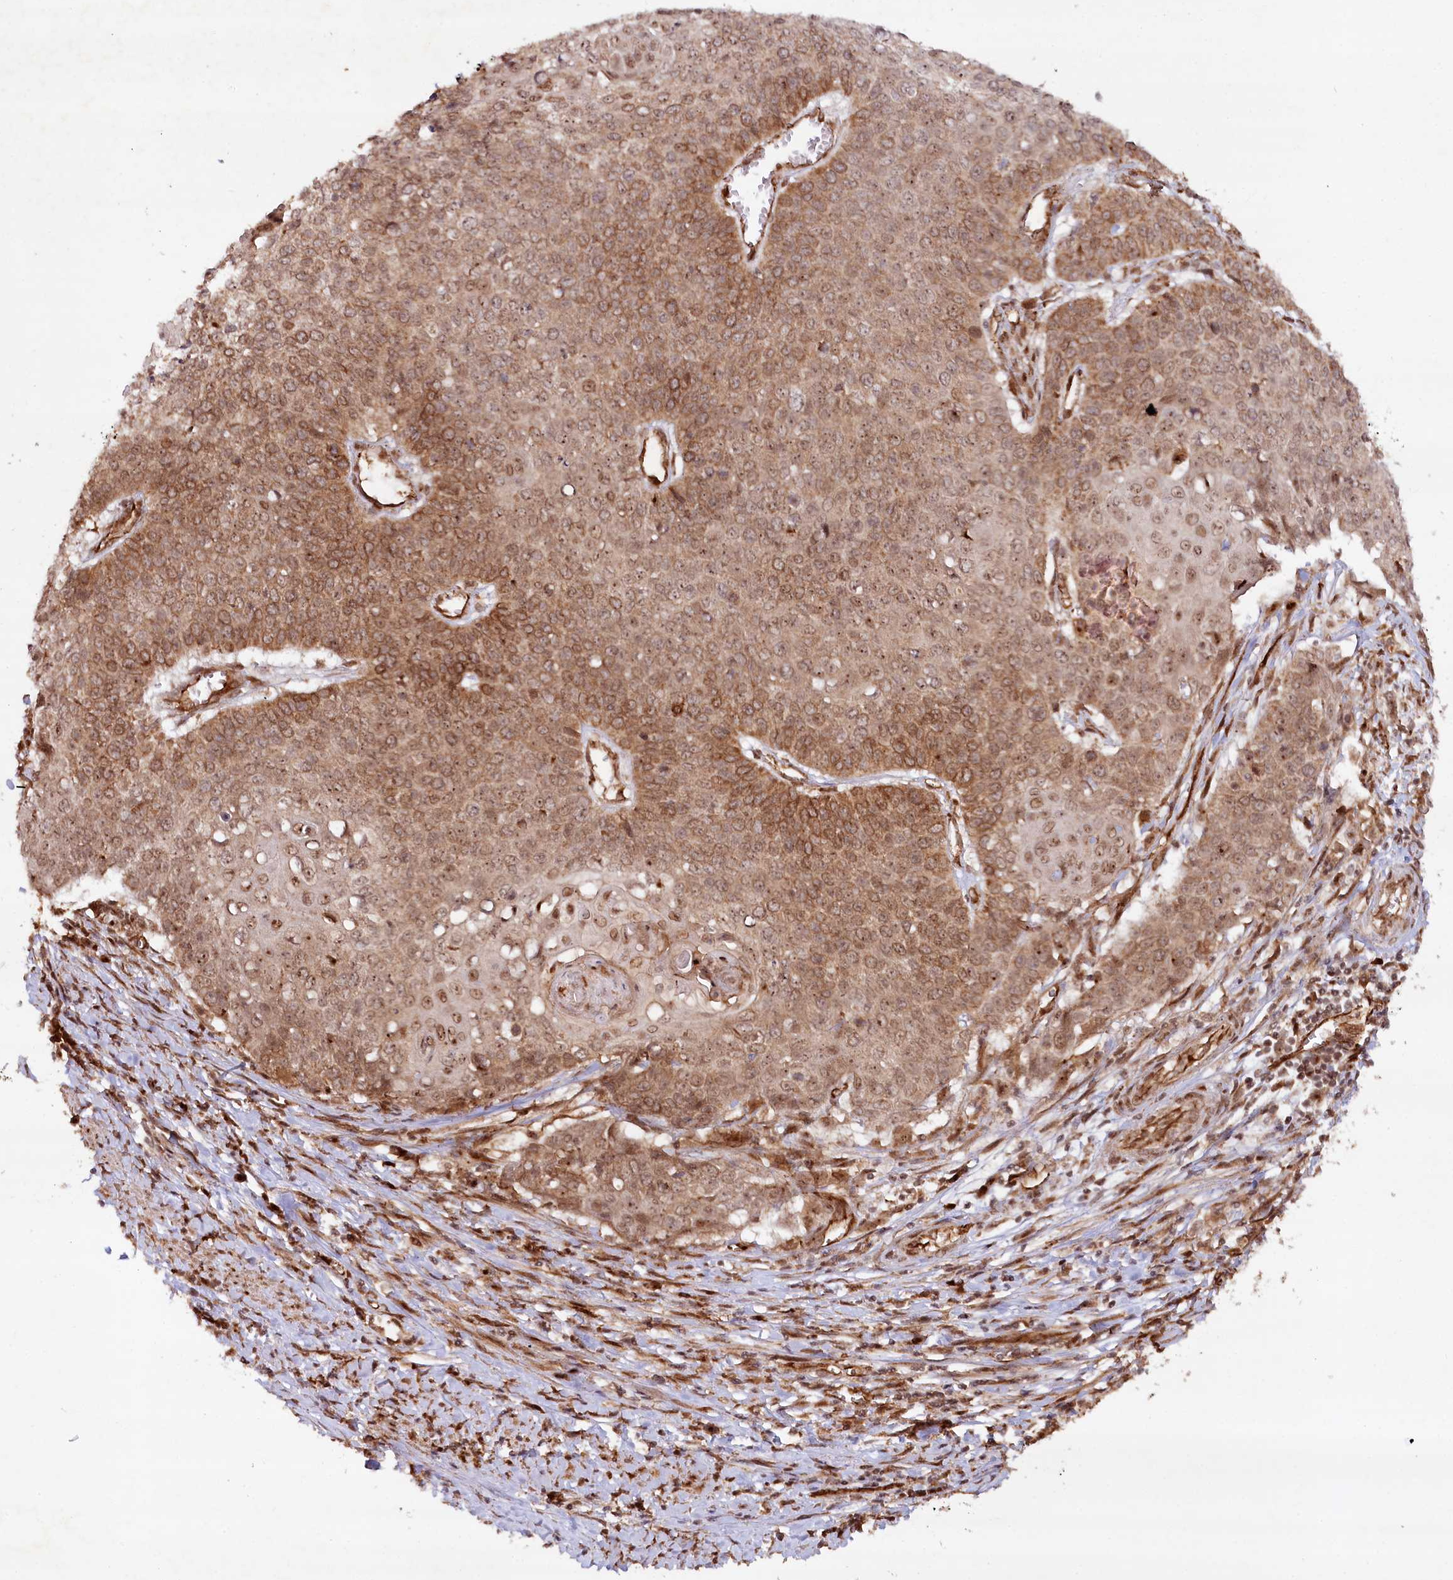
{"staining": {"intensity": "moderate", "quantity": ">75%", "location": "cytoplasmic/membranous,nuclear"}, "tissue": "cervical cancer", "cell_type": "Tumor cells", "image_type": "cancer", "snomed": [{"axis": "morphology", "description": "Squamous cell carcinoma, NOS"}, {"axis": "topography", "description": "Cervix"}], "caption": "A brown stain labels moderate cytoplasmic/membranous and nuclear expression of a protein in human cervical squamous cell carcinoma tumor cells. The staining is performed using DAB (3,3'-diaminobenzidine) brown chromogen to label protein expression. The nuclei are counter-stained blue using hematoxylin.", "gene": "ALKBH8", "patient": {"sex": "female", "age": 39}}